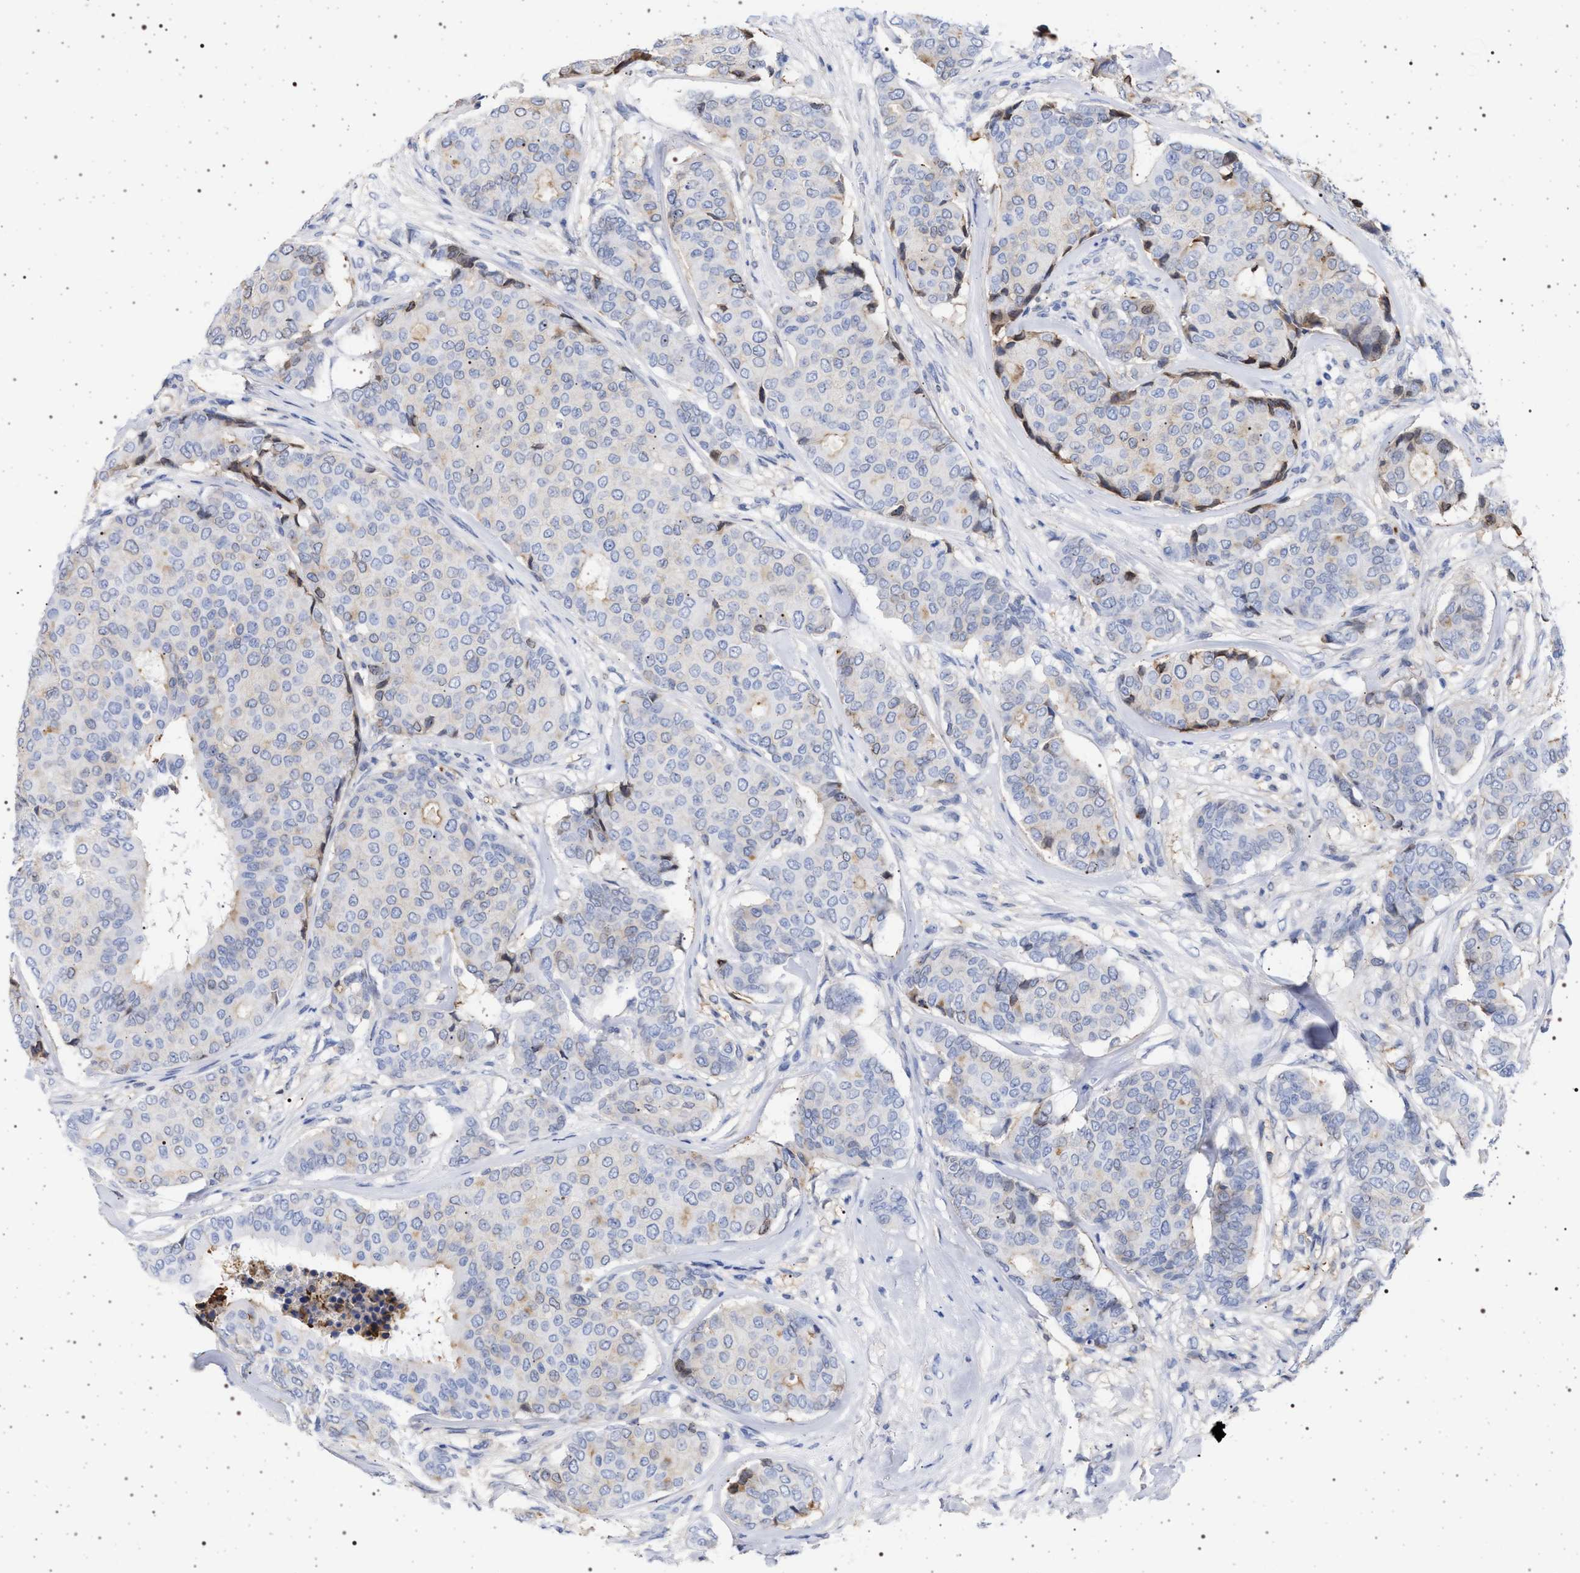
{"staining": {"intensity": "moderate", "quantity": "<25%", "location": "cytoplasmic/membranous"}, "tissue": "breast cancer", "cell_type": "Tumor cells", "image_type": "cancer", "snomed": [{"axis": "morphology", "description": "Duct carcinoma"}, {"axis": "topography", "description": "Breast"}], "caption": "Immunohistochemical staining of breast infiltrating ductal carcinoma reveals moderate cytoplasmic/membranous protein positivity in about <25% of tumor cells. (brown staining indicates protein expression, while blue staining denotes nuclei).", "gene": "PLG", "patient": {"sex": "female", "age": 75}}